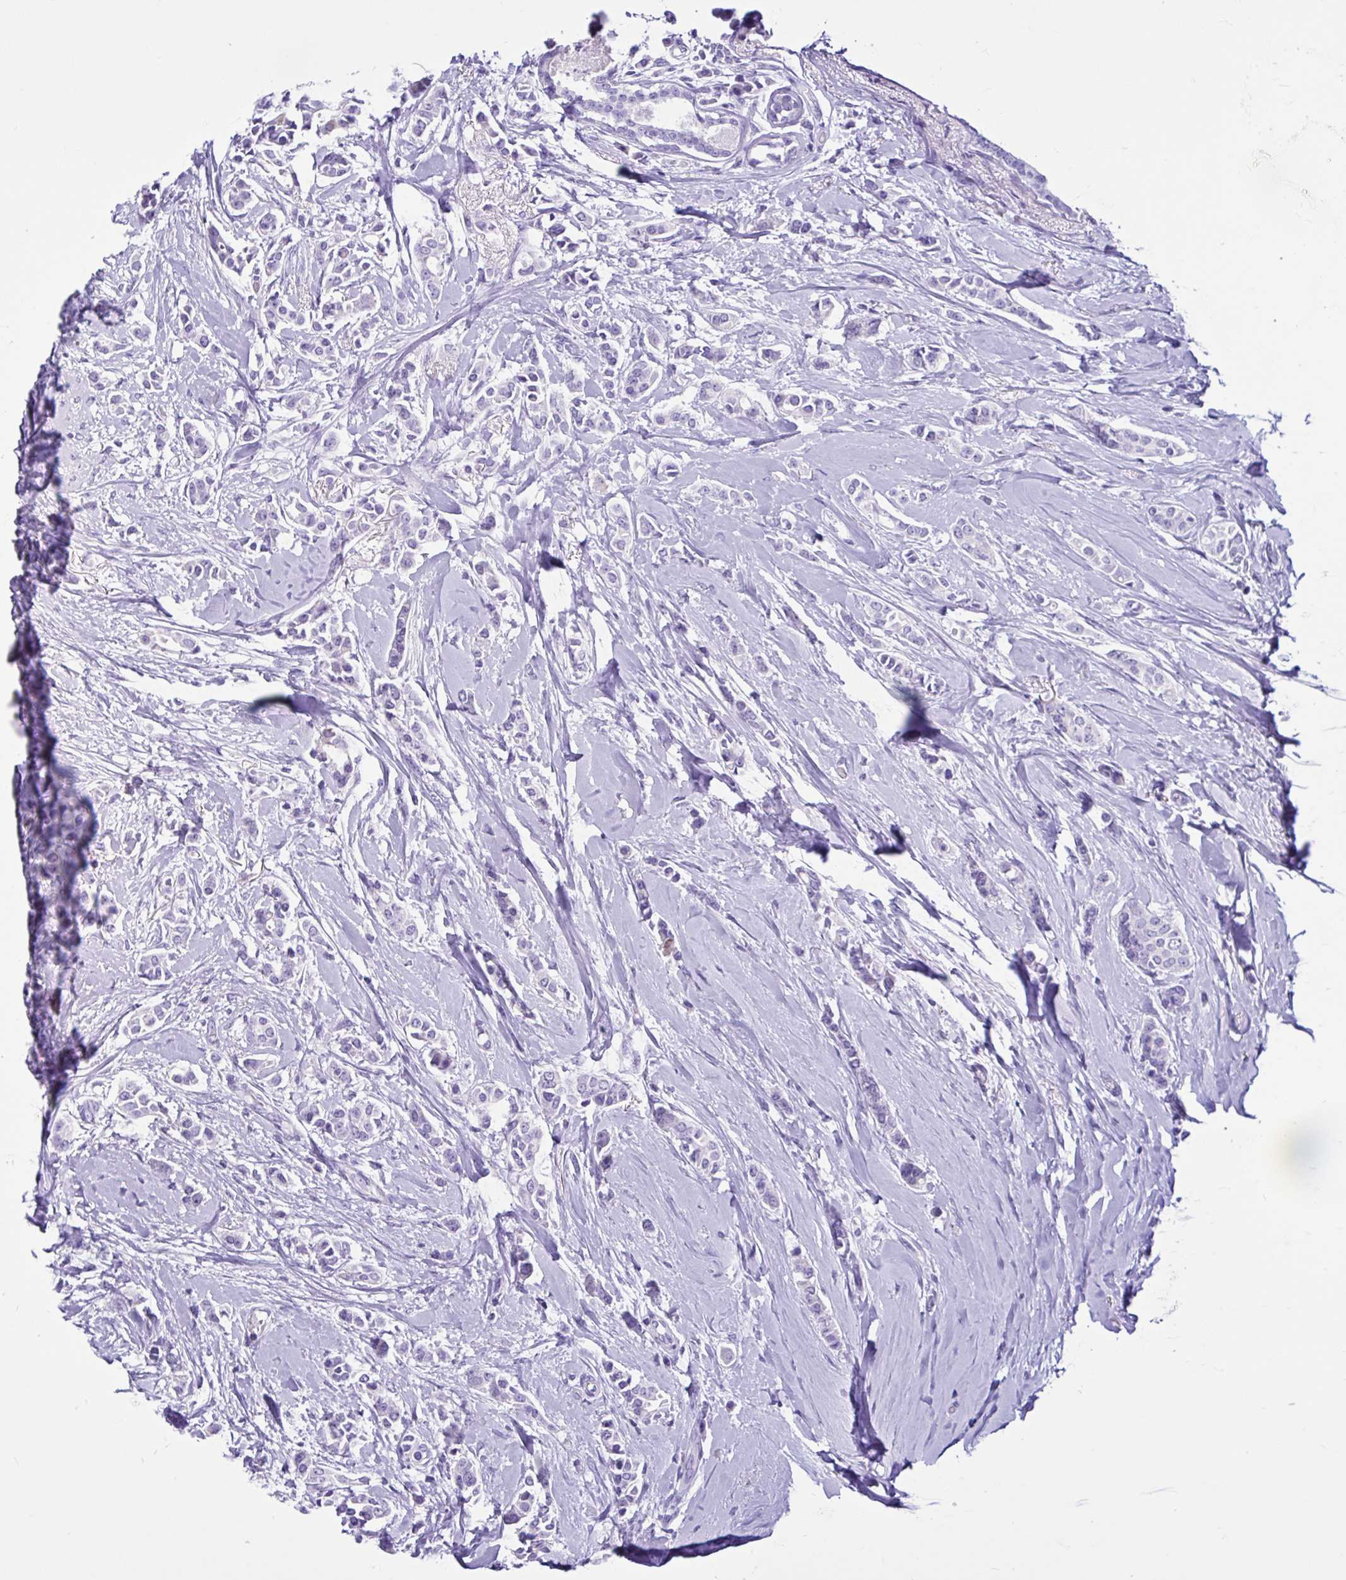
{"staining": {"intensity": "negative", "quantity": "none", "location": "none"}, "tissue": "breast cancer", "cell_type": "Tumor cells", "image_type": "cancer", "snomed": [{"axis": "morphology", "description": "Duct carcinoma"}, {"axis": "topography", "description": "Breast"}], "caption": "Breast infiltrating ductal carcinoma was stained to show a protein in brown. There is no significant positivity in tumor cells.", "gene": "CYP19A1", "patient": {"sex": "female", "age": 64}}